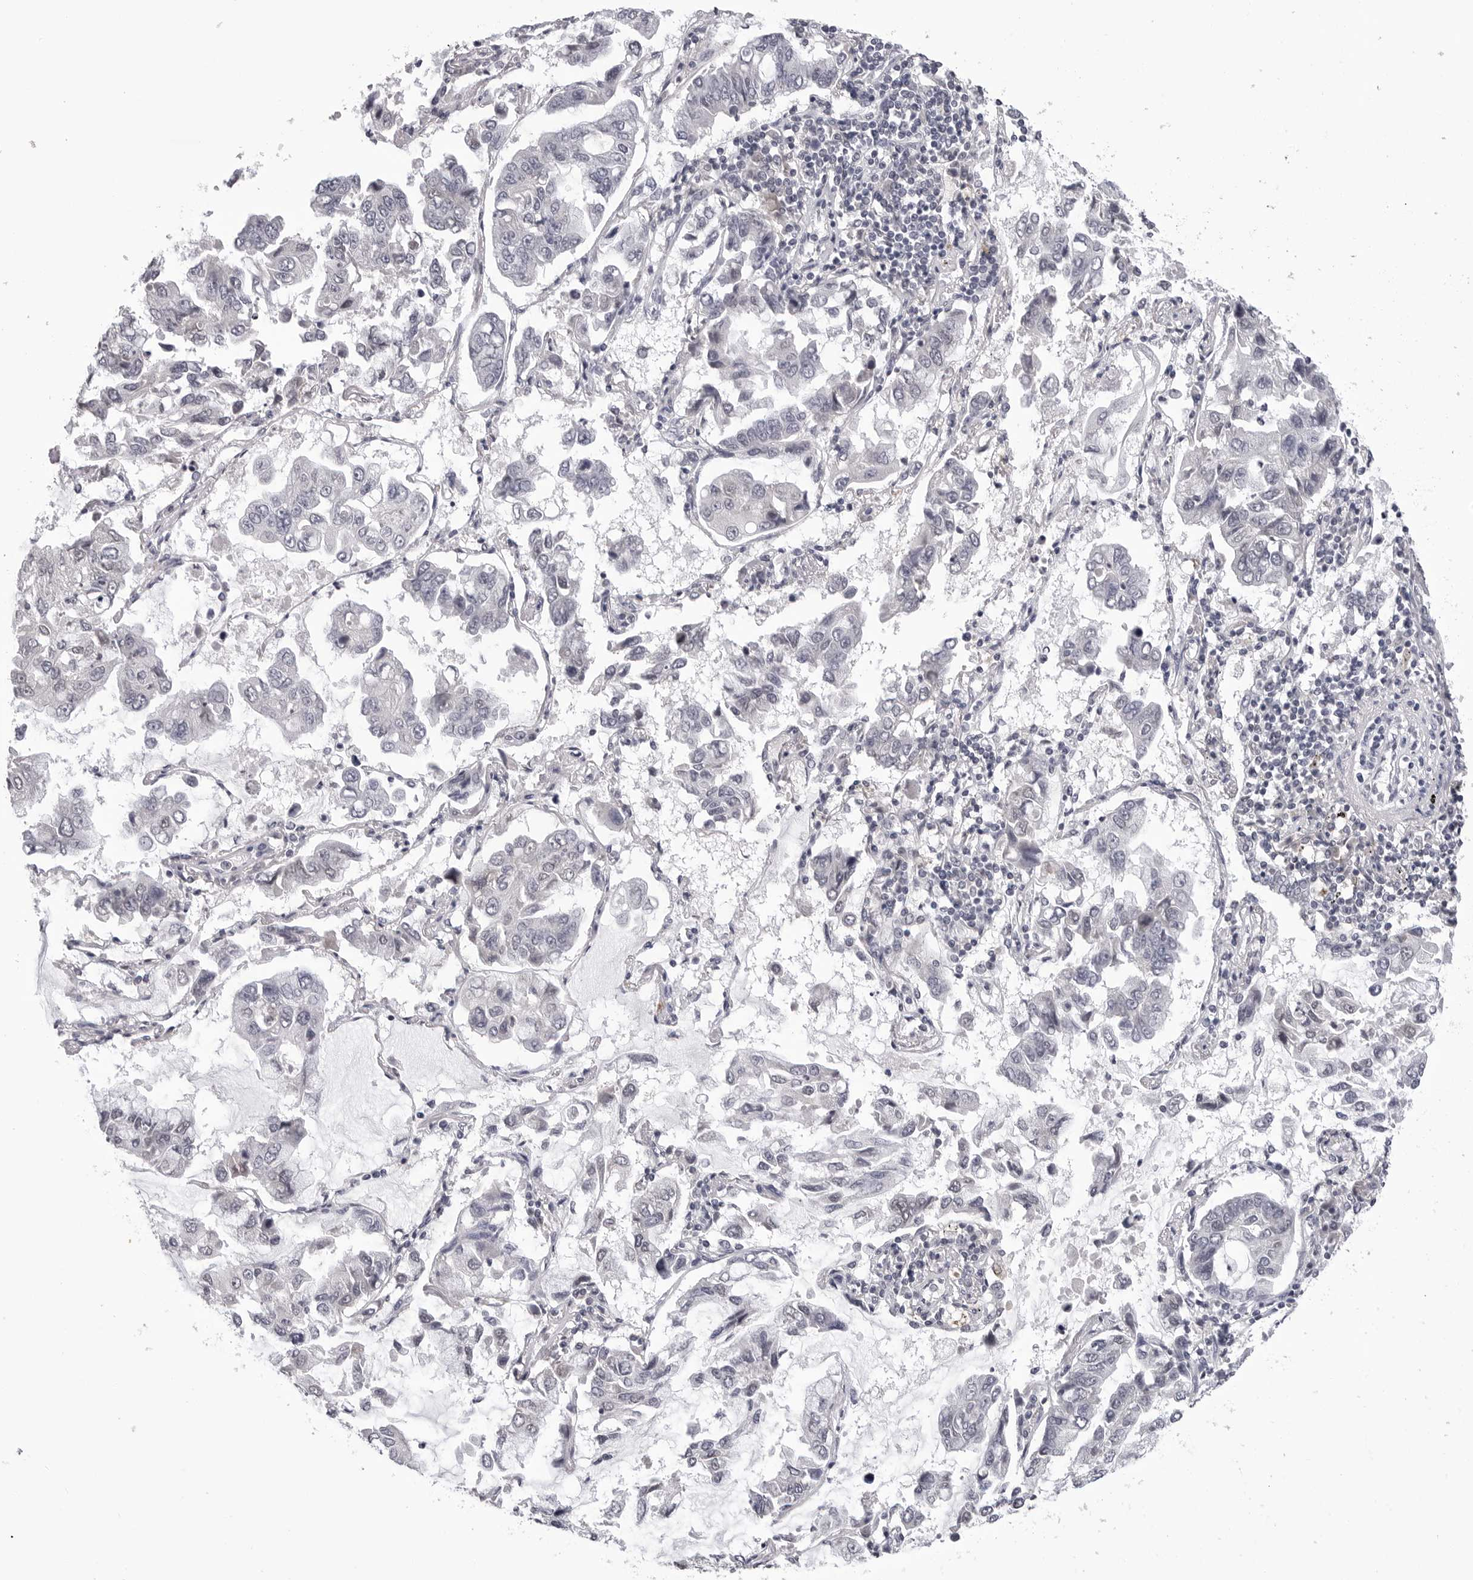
{"staining": {"intensity": "negative", "quantity": "none", "location": "none"}, "tissue": "lung cancer", "cell_type": "Tumor cells", "image_type": "cancer", "snomed": [{"axis": "morphology", "description": "Adenocarcinoma, NOS"}, {"axis": "topography", "description": "Lung"}], "caption": "Human lung cancer (adenocarcinoma) stained for a protein using immunohistochemistry (IHC) exhibits no staining in tumor cells.", "gene": "CDK20", "patient": {"sex": "male", "age": 64}}